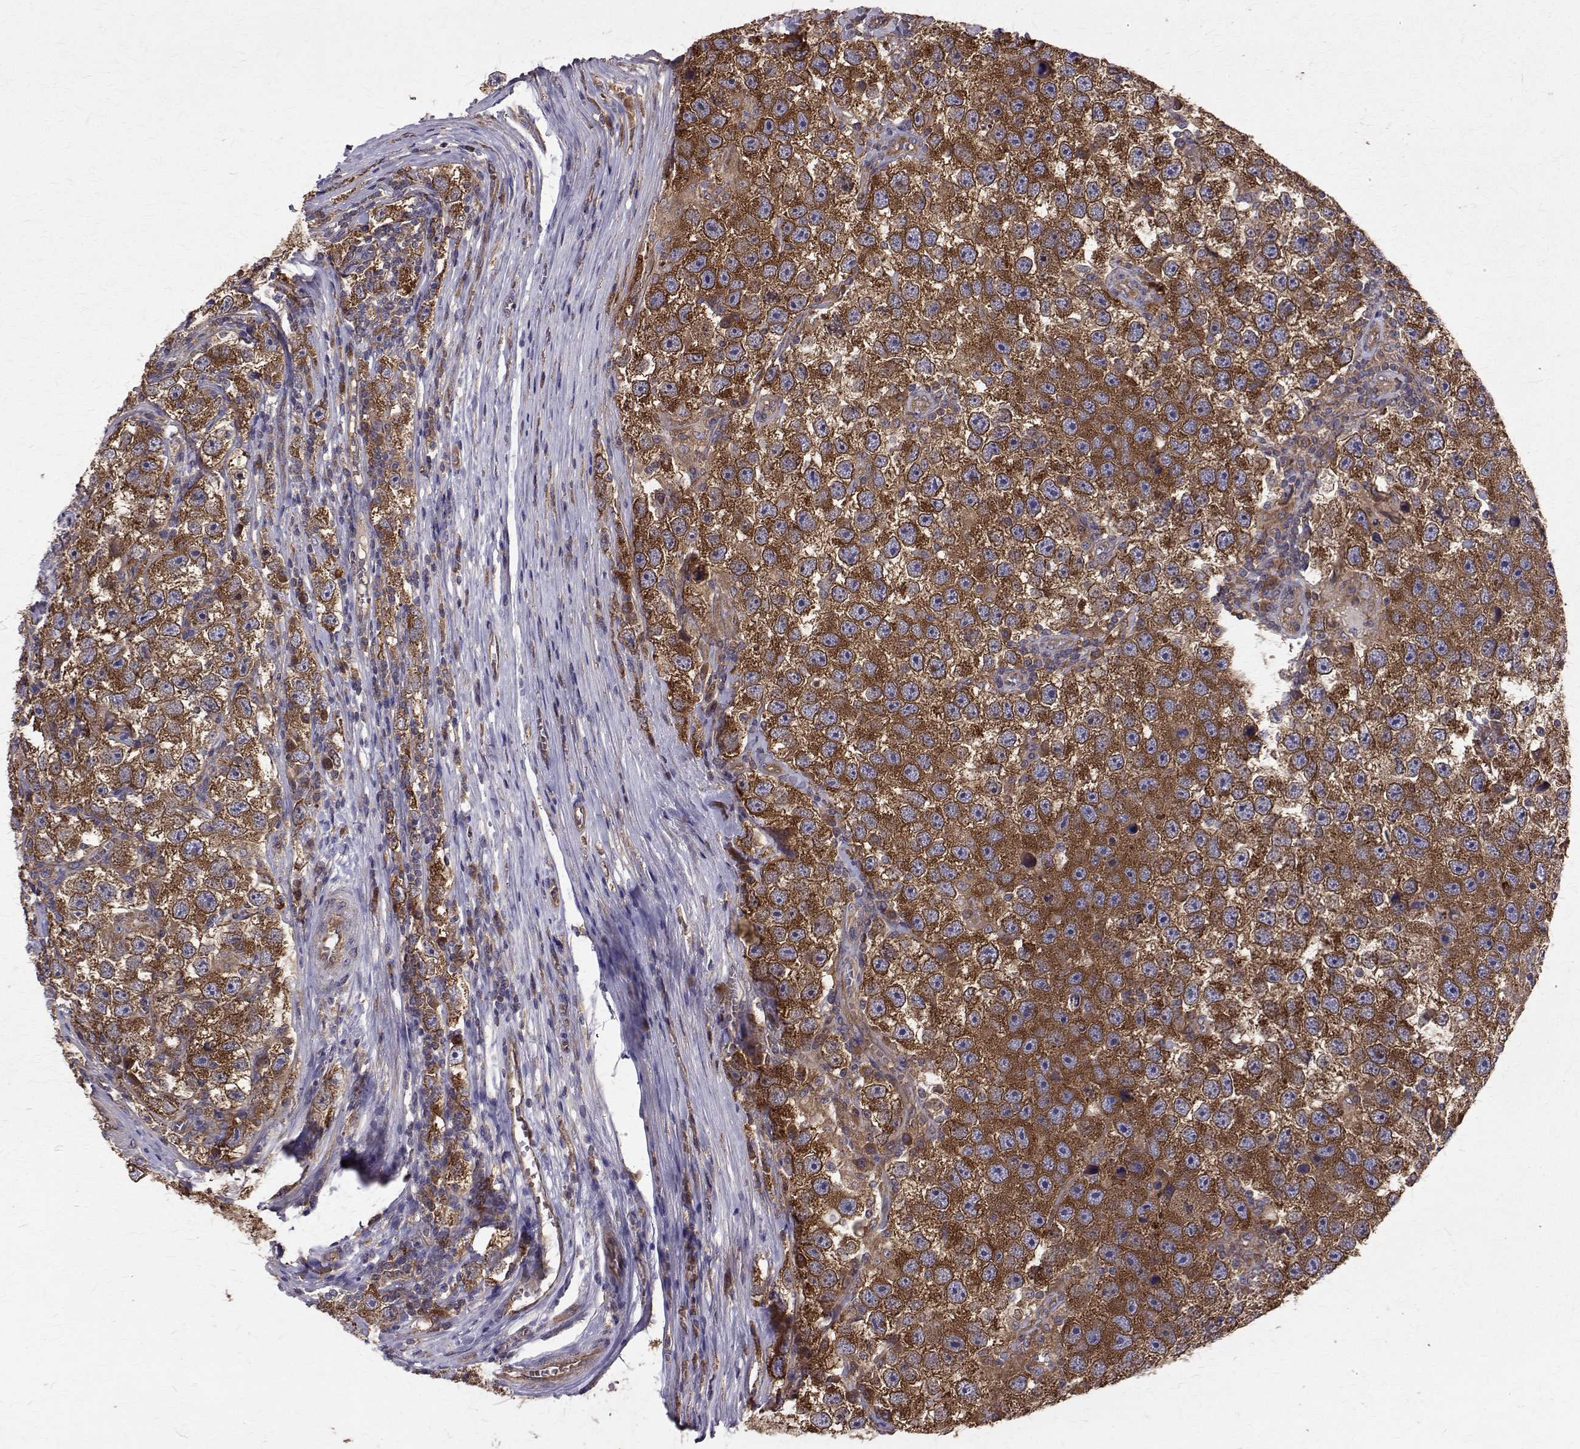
{"staining": {"intensity": "strong", "quantity": ">75%", "location": "cytoplasmic/membranous"}, "tissue": "testis cancer", "cell_type": "Tumor cells", "image_type": "cancer", "snomed": [{"axis": "morphology", "description": "Seminoma, NOS"}, {"axis": "topography", "description": "Testis"}], "caption": "This is an image of immunohistochemistry staining of testis cancer, which shows strong expression in the cytoplasmic/membranous of tumor cells.", "gene": "FARSB", "patient": {"sex": "male", "age": 26}}